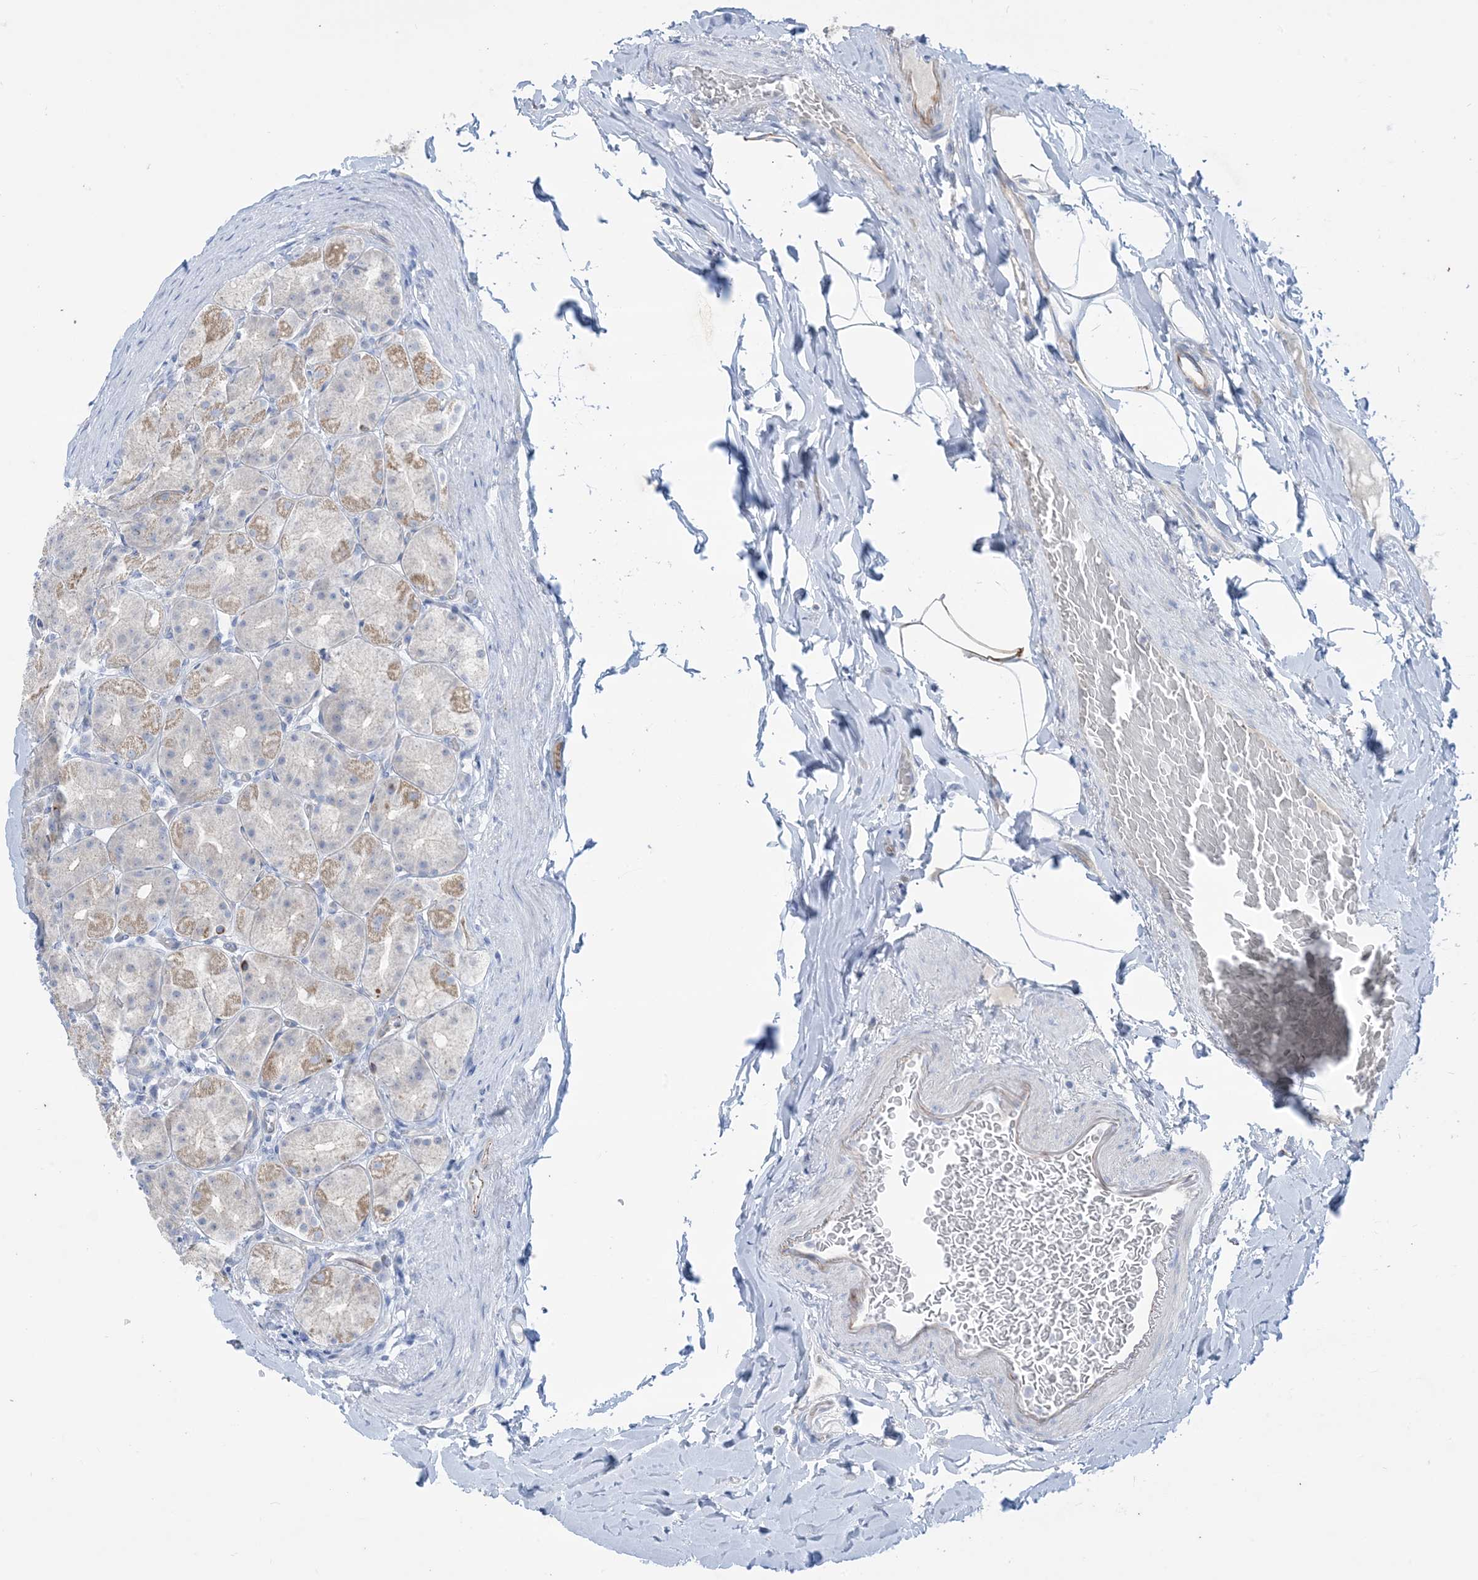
{"staining": {"intensity": "moderate", "quantity": "25%-75%", "location": "cytoplasmic/membranous"}, "tissue": "stomach", "cell_type": "Glandular cells", "image_type": "normal", "snomed": [{"axis": "morphology", "description": "Normal tissue, NOS"}, {"axis": "topography", "description": "Stomach, upper"}], "caption": "Immunohistochemical staining of unremarkable human stomach exhibits medium levels of moderate cytoplasmic/membranous expression in approximately 25%-75% of glandular cells. (DAB (3,3'-diaminobenzidine) = brown stain, brightfield microscopy at high magnification).", "gene": "ATP11C", "patient": {"sex": "male", "age": 68}}